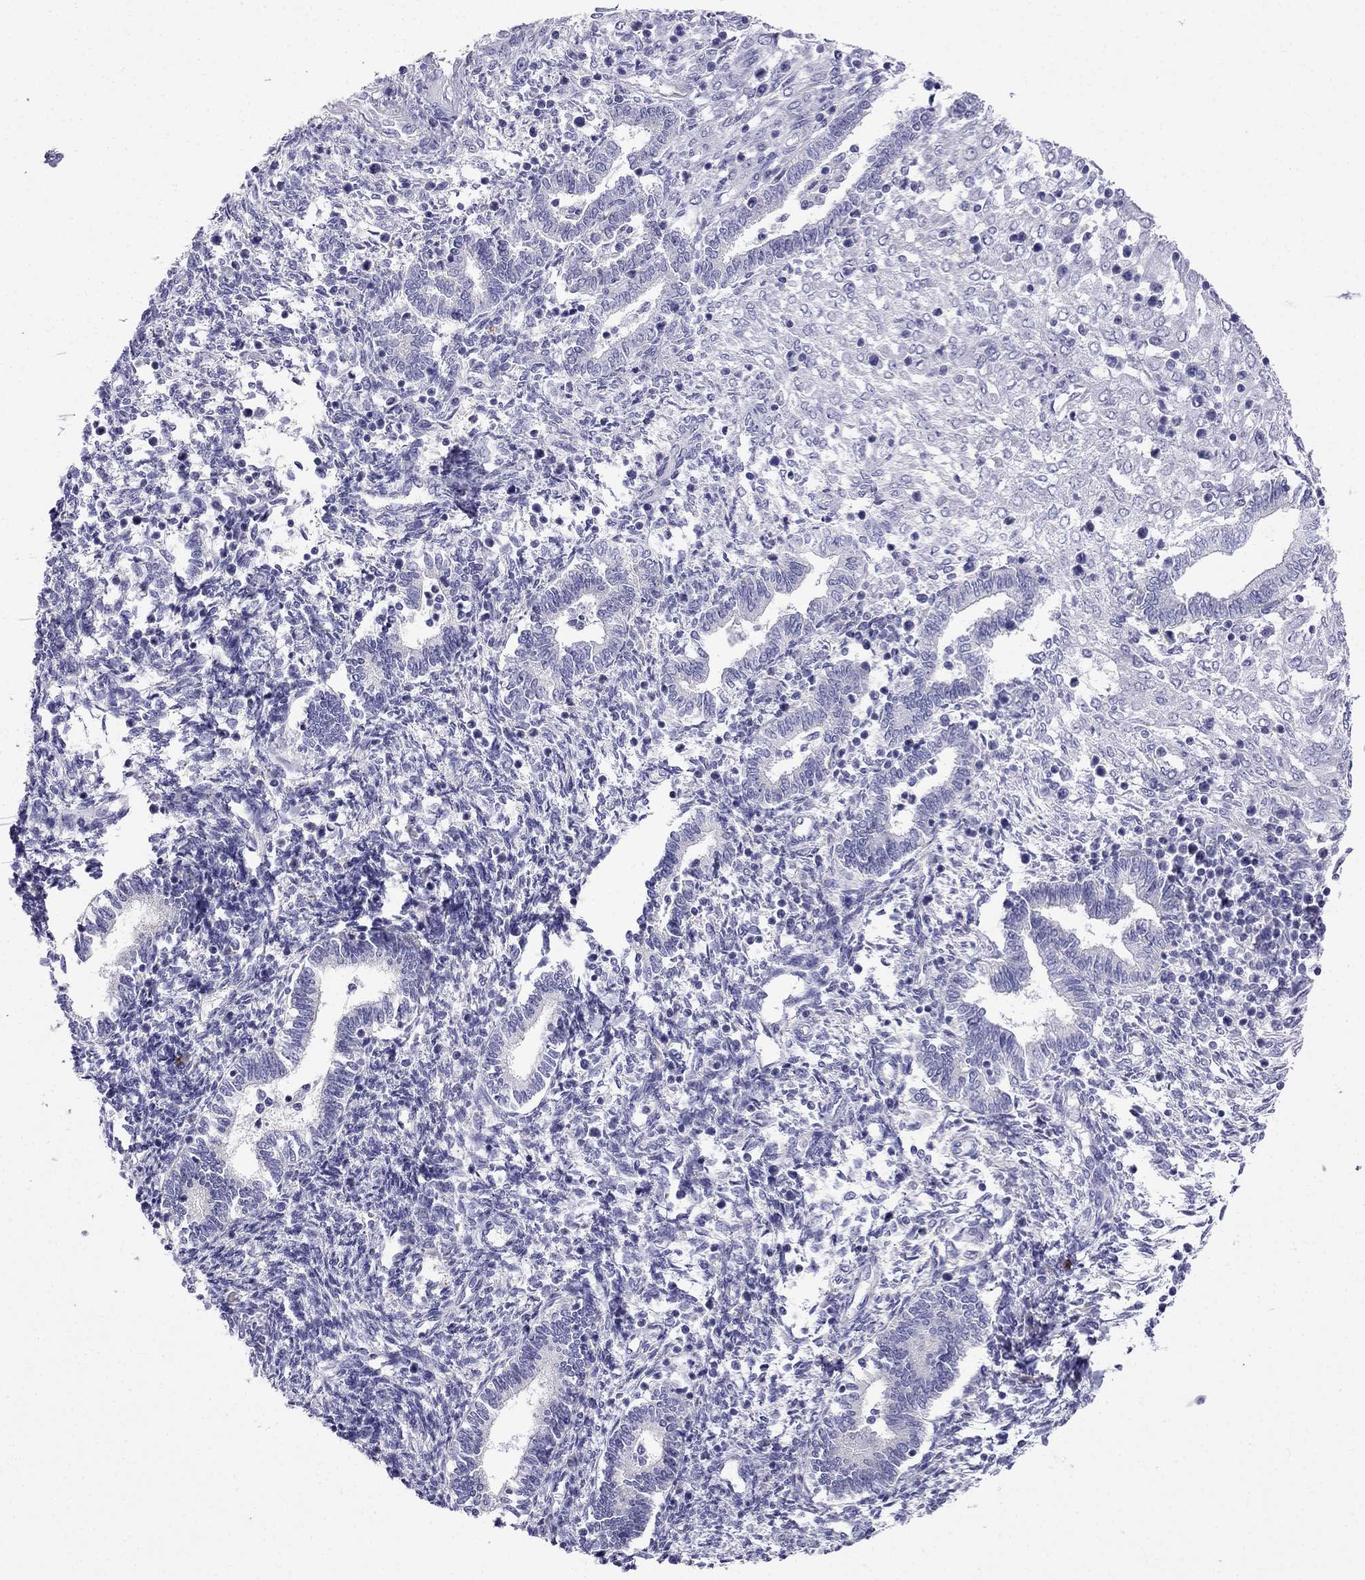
{"staining": {"intensity": "negative", "quantity": "none", "location": "none"}, "tissue": "endometrium", "cell_type": "Cells in endometrial stroma", "image_type": "normal", "snomed": [{"axis": "morphology", "description": "Normal tissue, NOS"}, {"axis": "topography", "description": "Endometrium"}], "caption": "An immunohistochemistry image of unremarkable endometrium is shown. There is no staining in cells in endometrial stroma of endometrium. The staining was performed using DAB (3,3'-diaminobenzidine) to visualize the protein expression in brown, while the nuclei were stained in blue with hematoxylin (Magnification: 20x).", "gene": "PATE1", "patient": {"sex": "female", "age": 42}}